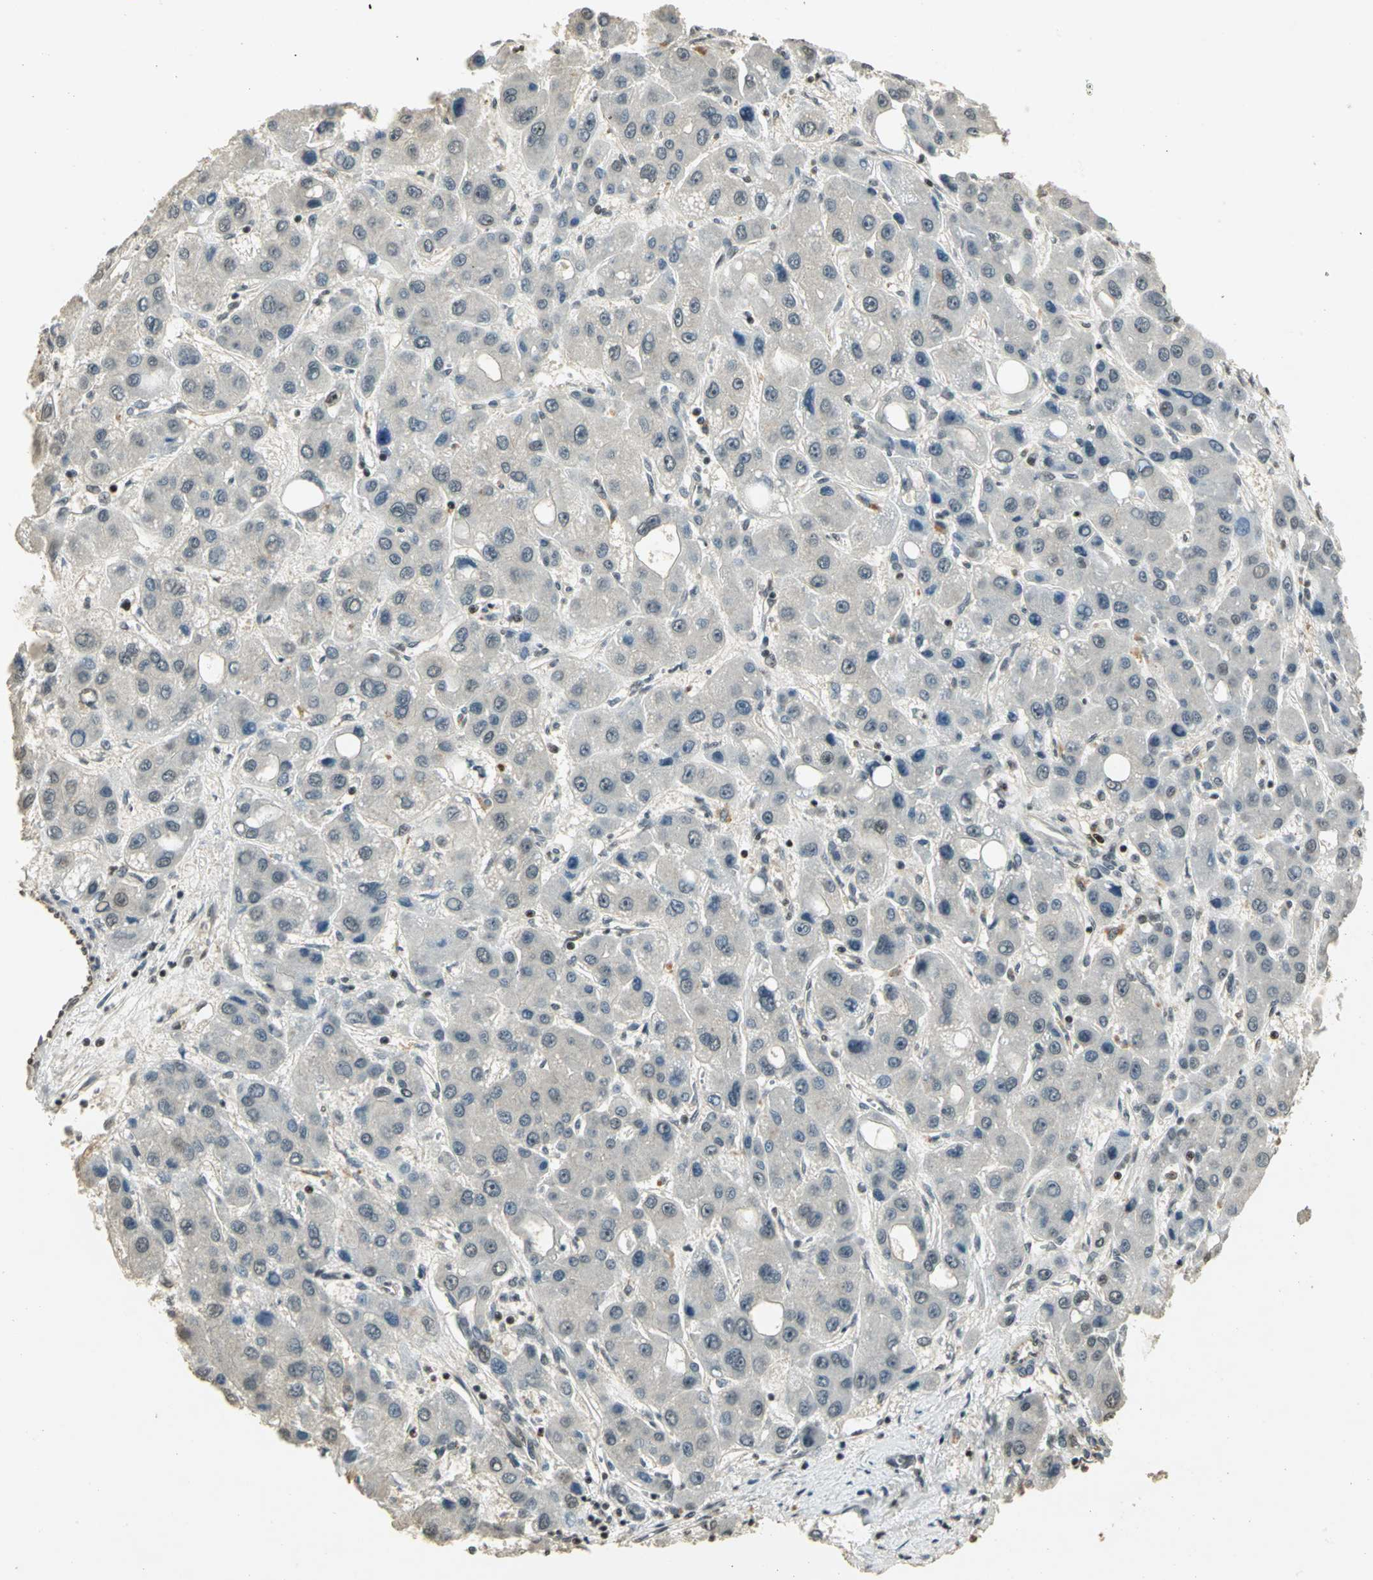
{"staining": {"intensity": "negative", "quantity": "none", "location": "none"}, "tissue": "liver cancer", "cell_type": "Tumor cells", "image_type": "cancer", "snomed": [{"axis": "morphology", "description": "Carcinoma, Hepatocellular, NOS"}, {"axis": "topography", "description": "Liver"}], "caption": "Immunohistochemistry (IHC) of liver cancer shows no staining in tumor cells.", "gene": "ELF1", "patient": {"sex": "male", "age": 55}}